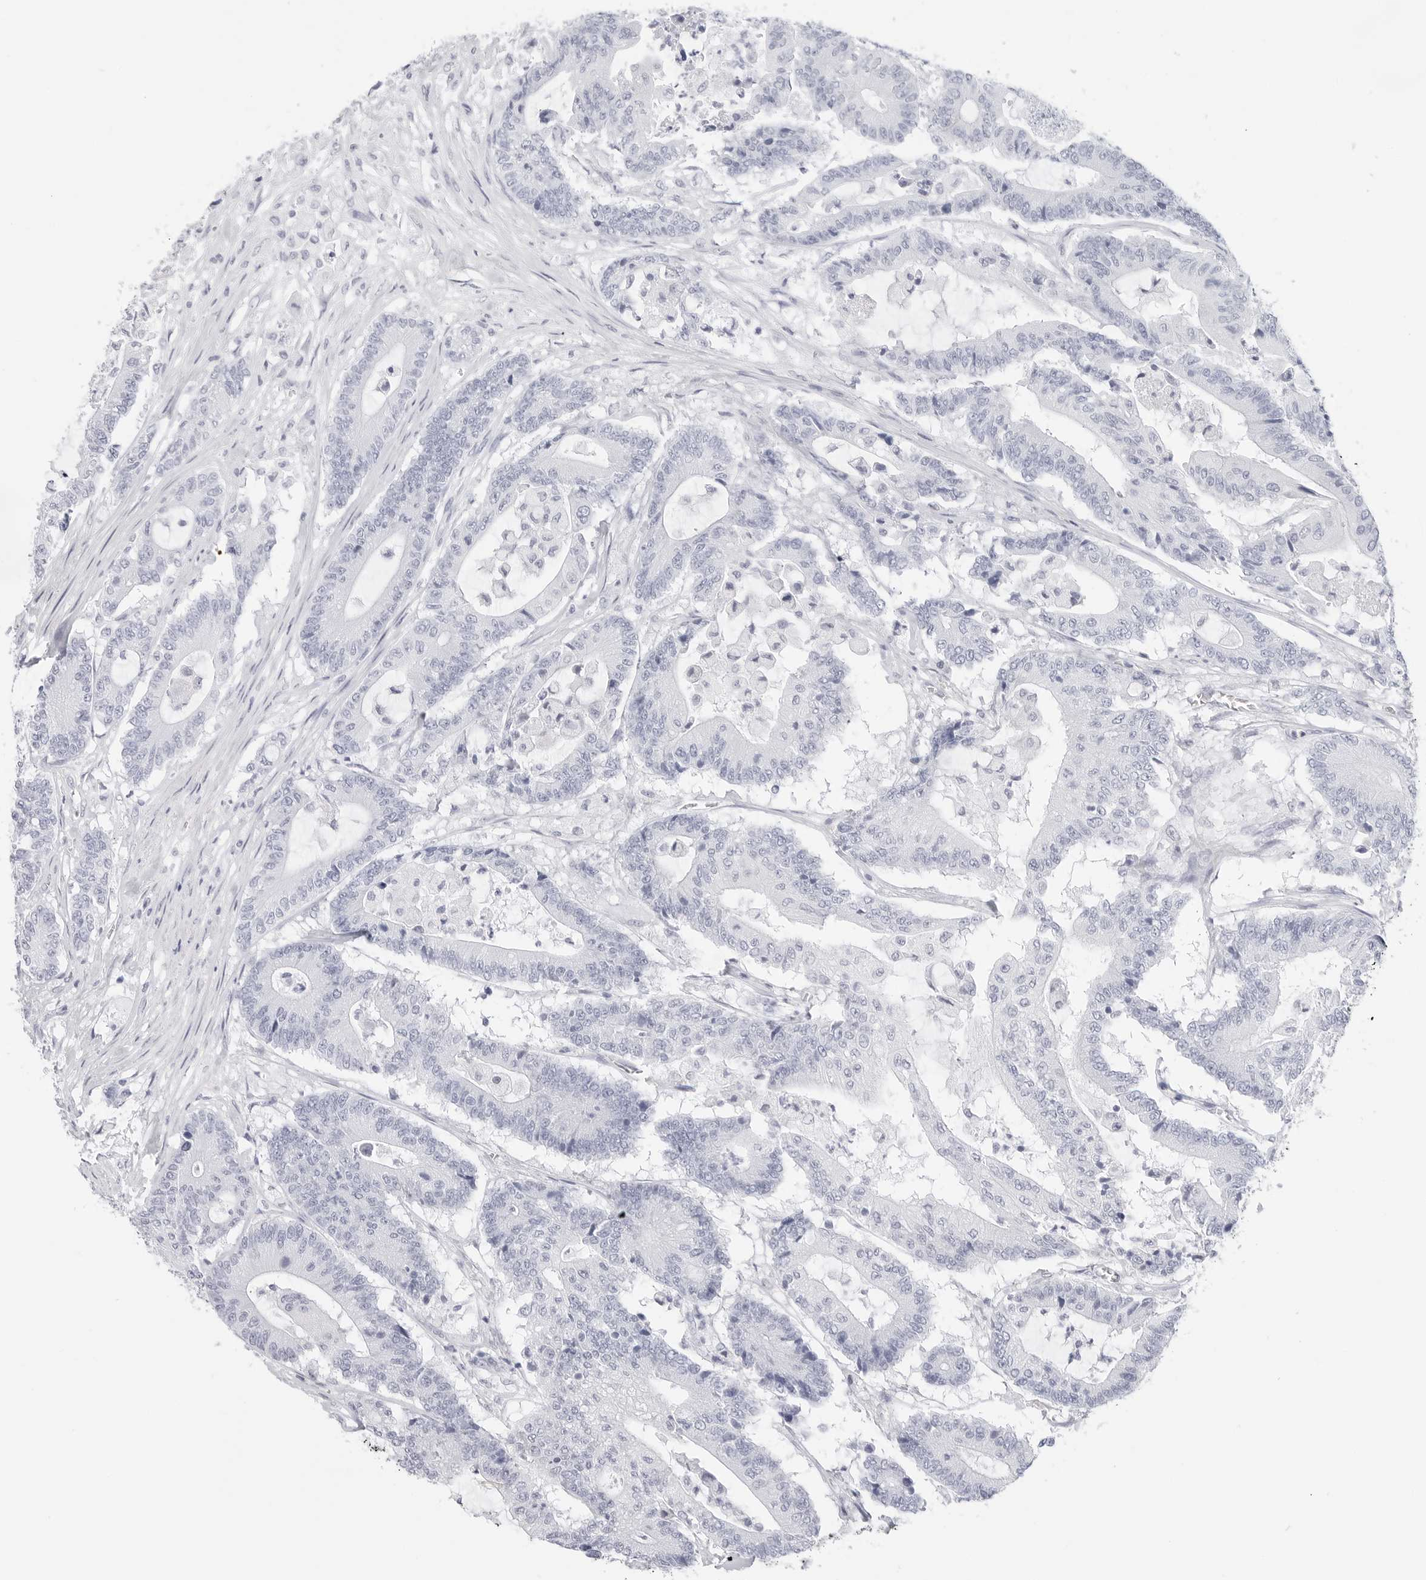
{"staining": {"intensity": "negative", "quantity": "none", "location": "none"}, "tissue": "colorectal cancer", "cell_type": "Tumor cells", "image_type": "cancer", "snomed": [{"axis": "morphology", "description": "Adenocarcinoma, NOS"}, {"axis": "topography", "description": "Colon"}], "caption": "Immunohistochemistry (IHC) of colorectal cancer (adenocarcinoma) displays no positivity in tumor cells.", "gene": "HMGCS2", "patient": {"sex": "female", "age": 84}}